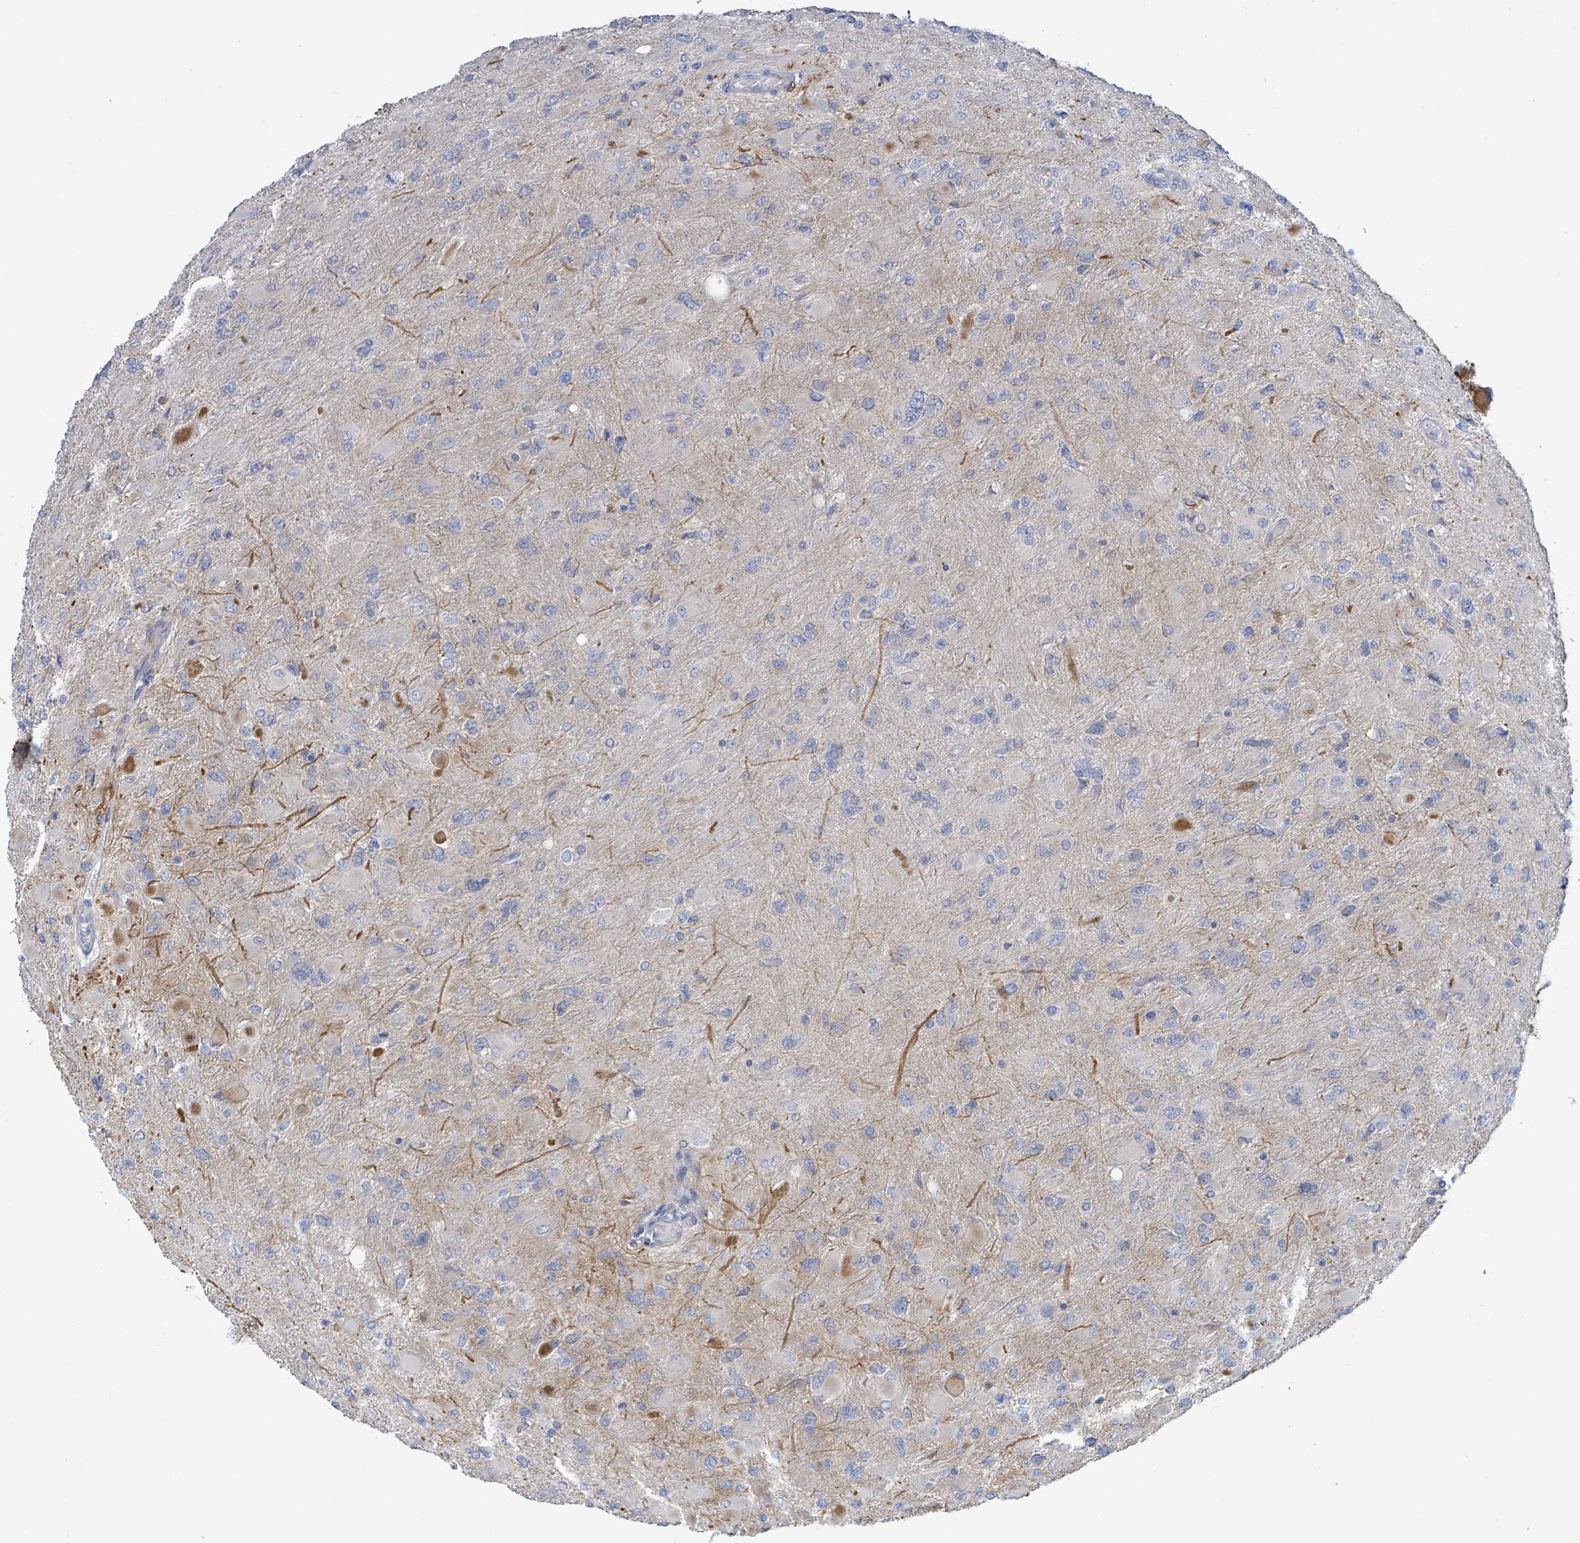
{"staining": {"intensity": "negative", "quantity": "none", "location": "none"}, "tissue": "glioma", "cell_type": "Tumor cells", "image_type": "cancer", "snomed": [{"axis": "morphology", "description": "Glioma, malignant, High grade"}, {"axis": "topography", "description": "Cerebral cortex"}], "caption": "A photomicrograph of high-grade glioma (malignant) stained for a protein displays no brown staining in tumor cells. (DAB IHC, high magnification).", "gene": "ALG12", "patient": {"sex": "female", "age": 36}}